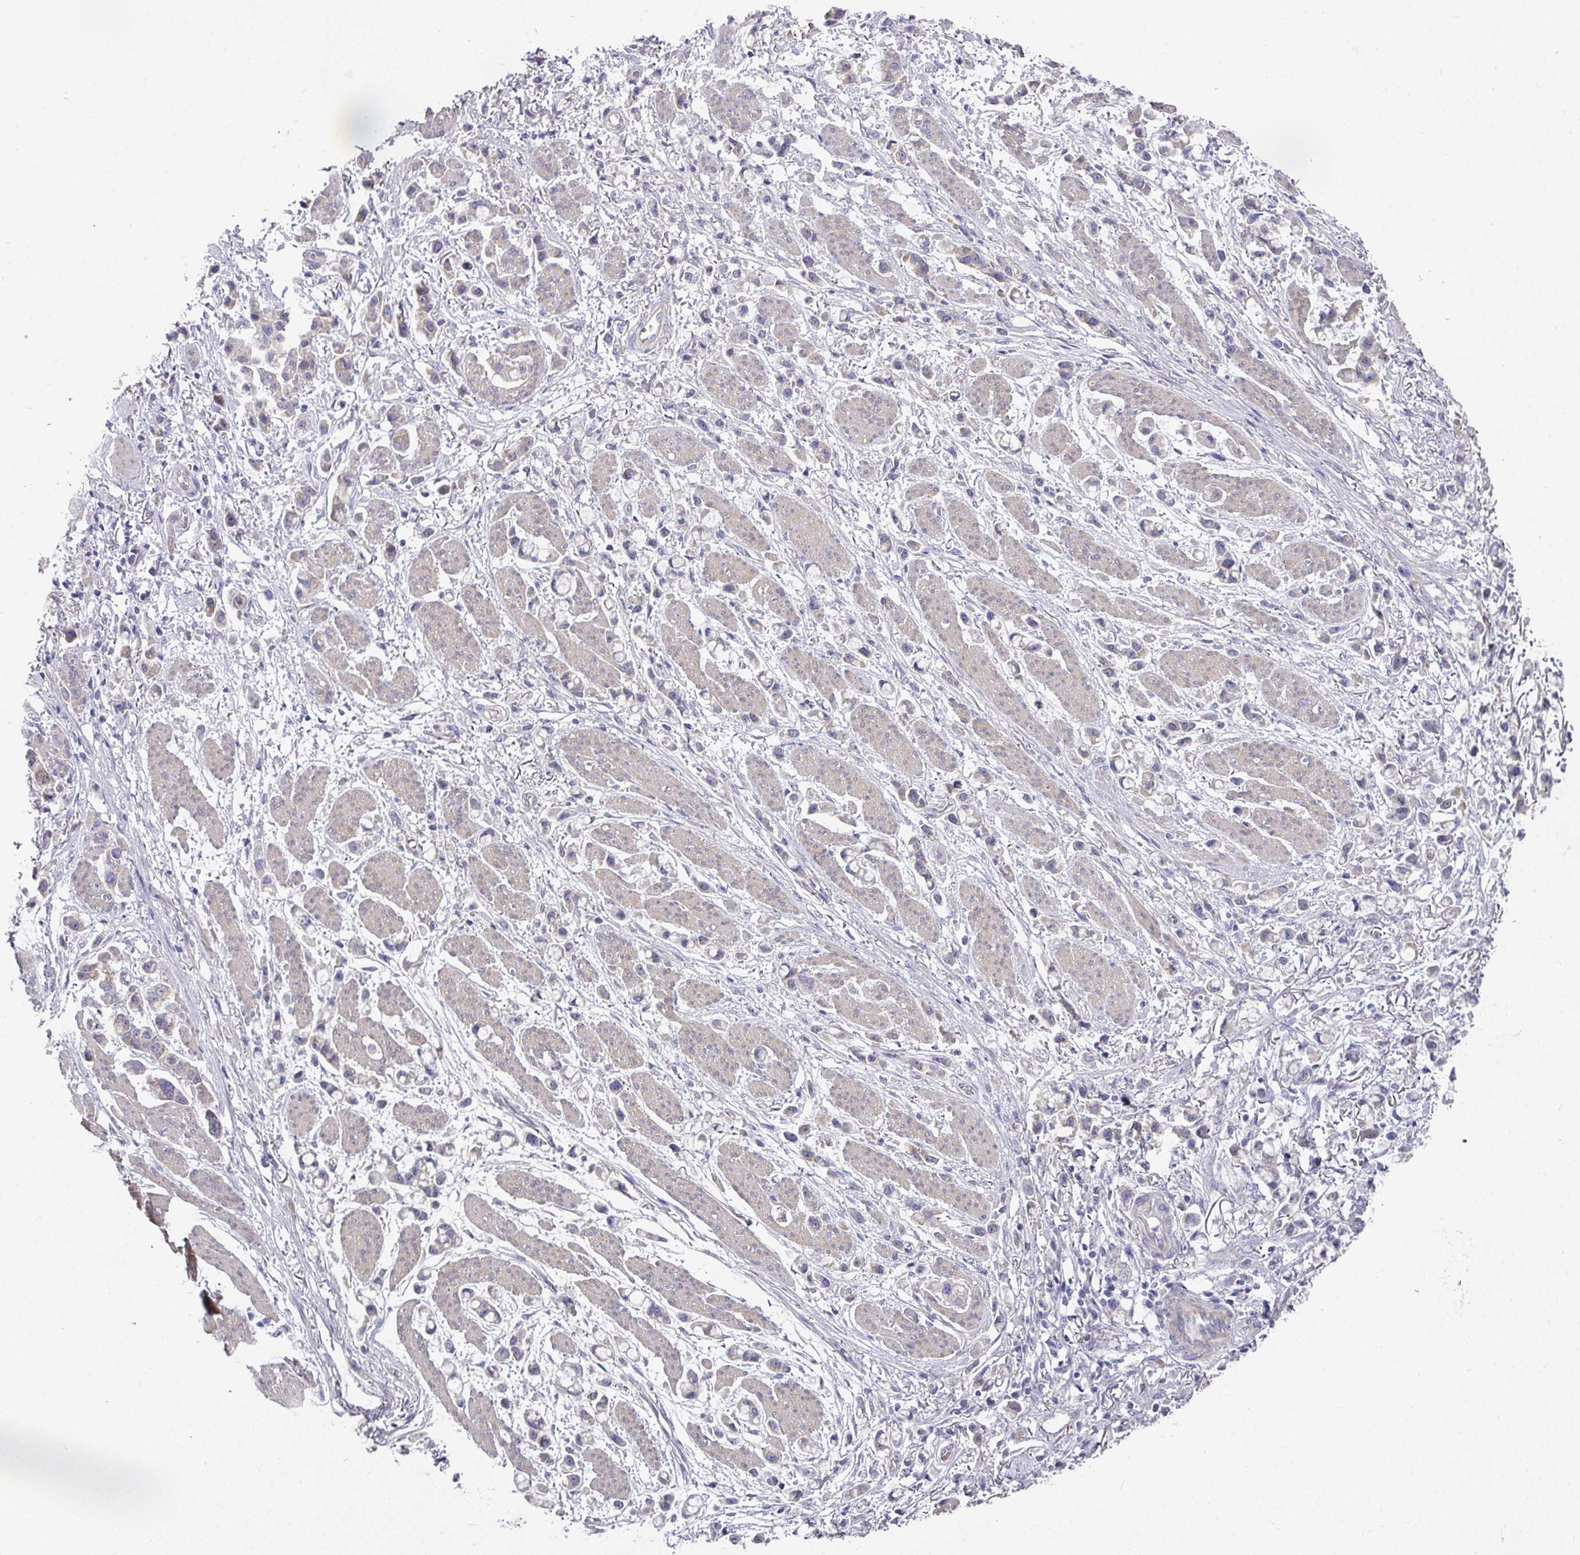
{"staining": {"intensity": "negative", "quantity": "none", "location": "none"}, "tissue": "stomach cancer", "cell_type": "Tumor cells", "image_type": "cancer", "snomed": [{"axis": "morphology", "description": "Adenocarcinoma, NOS"}, {"axis": "topography", "description": "Stomach"}], "caption": "IHC micrograph of neoplastic tissue: human stomach cancer (adenocarcinoma) stained with DAB displays no significant protein expression in tumor cells. (Stains: DAB immunohistochemistry with hematoxylin counter stain, Microscopy: brightfield microscopy at high magnification).", "gene": "PYROXD2", "patient": {"sex": "female", "age": 81}}